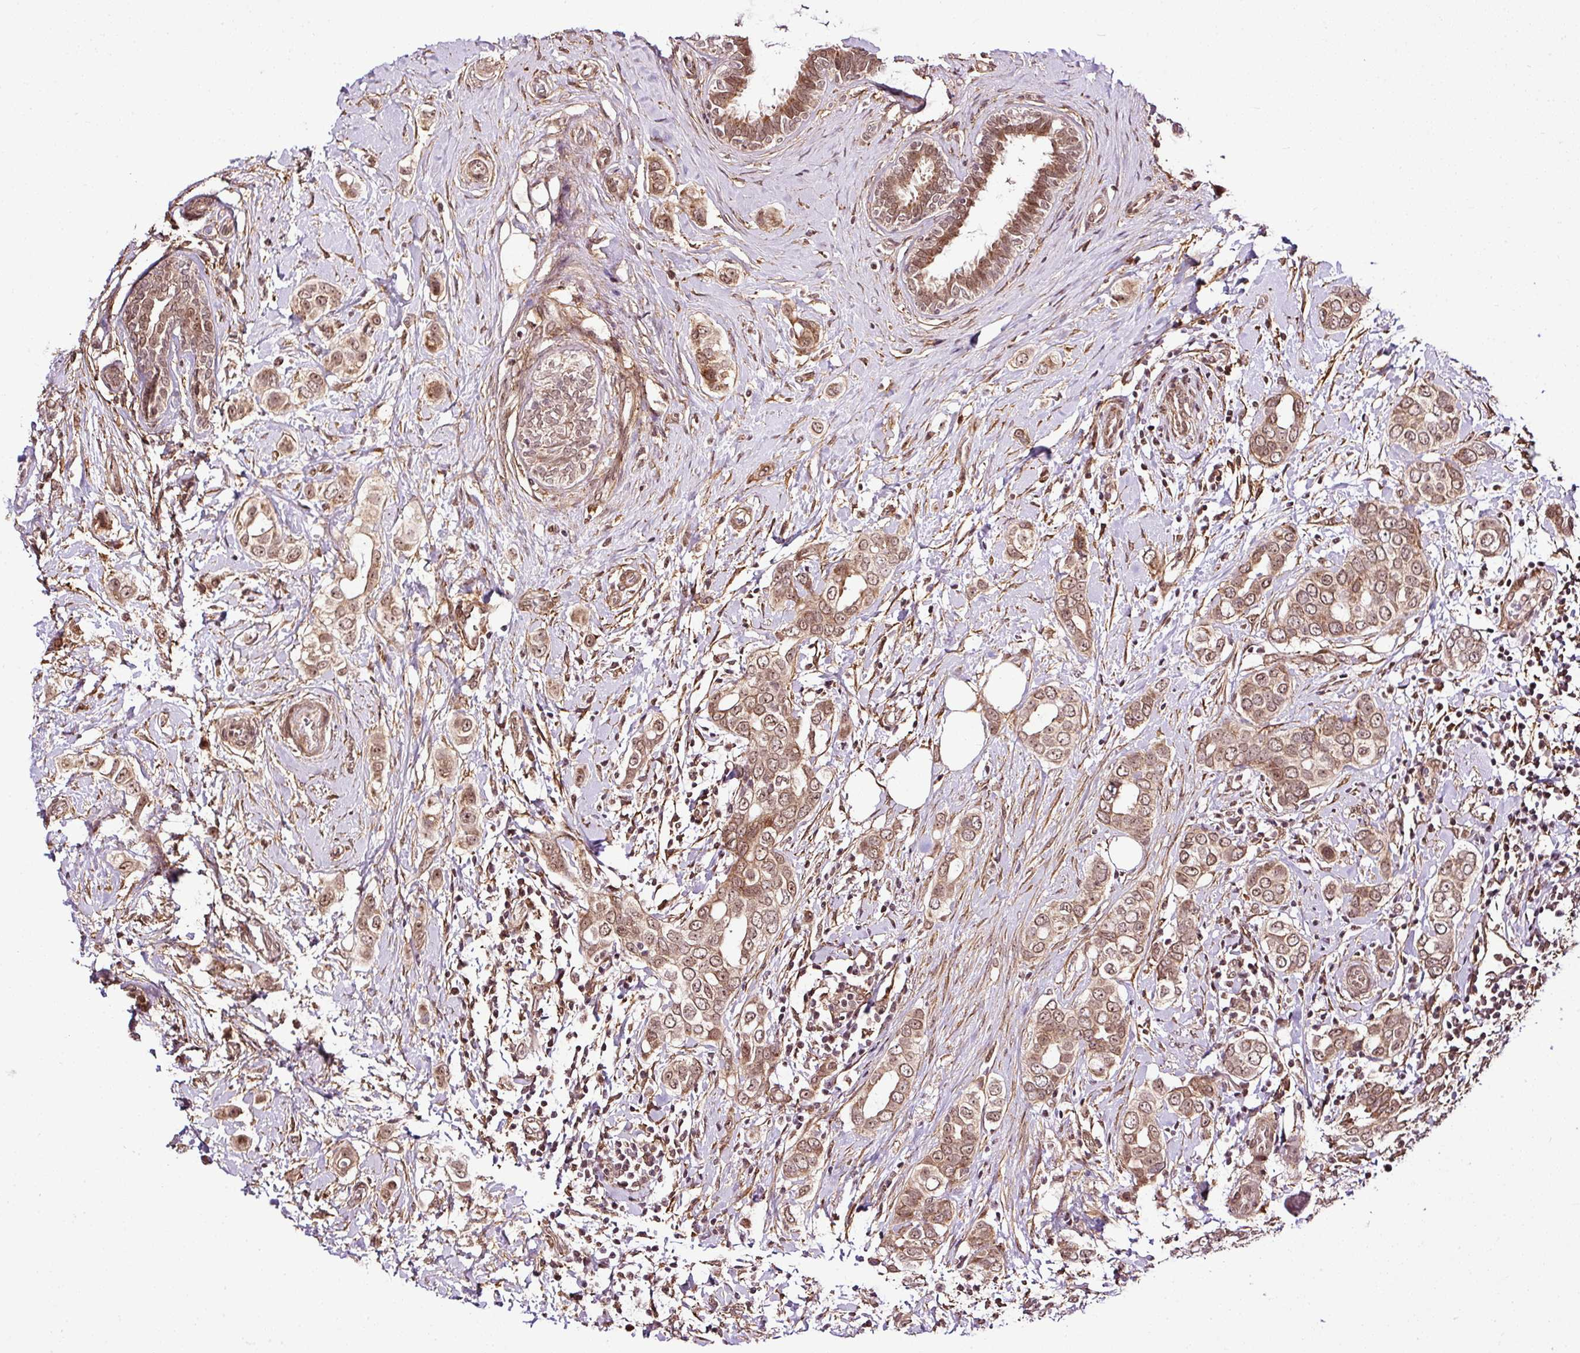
{"staining": {"intensity": "moderate", "quantity": ">75%", "location": "cytoplasmic/membranous,nuclear"}, "tissue": "breast cancer", "cell_type": "Tumor cells", "image_type": "cancer", "snomed": [{"axis": "morphology", "description": "Lobular carcinoma"}, {"axis": "topography", "description": "Breast"}], "caption": "Breast lobular carcinoma stained with a brown dye exhibits moderate cytoplasmic/membranous and nuclear positive expression in about >75% of tumor cells.", "gene": "FAM153A", "patient": {"sex": "female", "age": 51}}